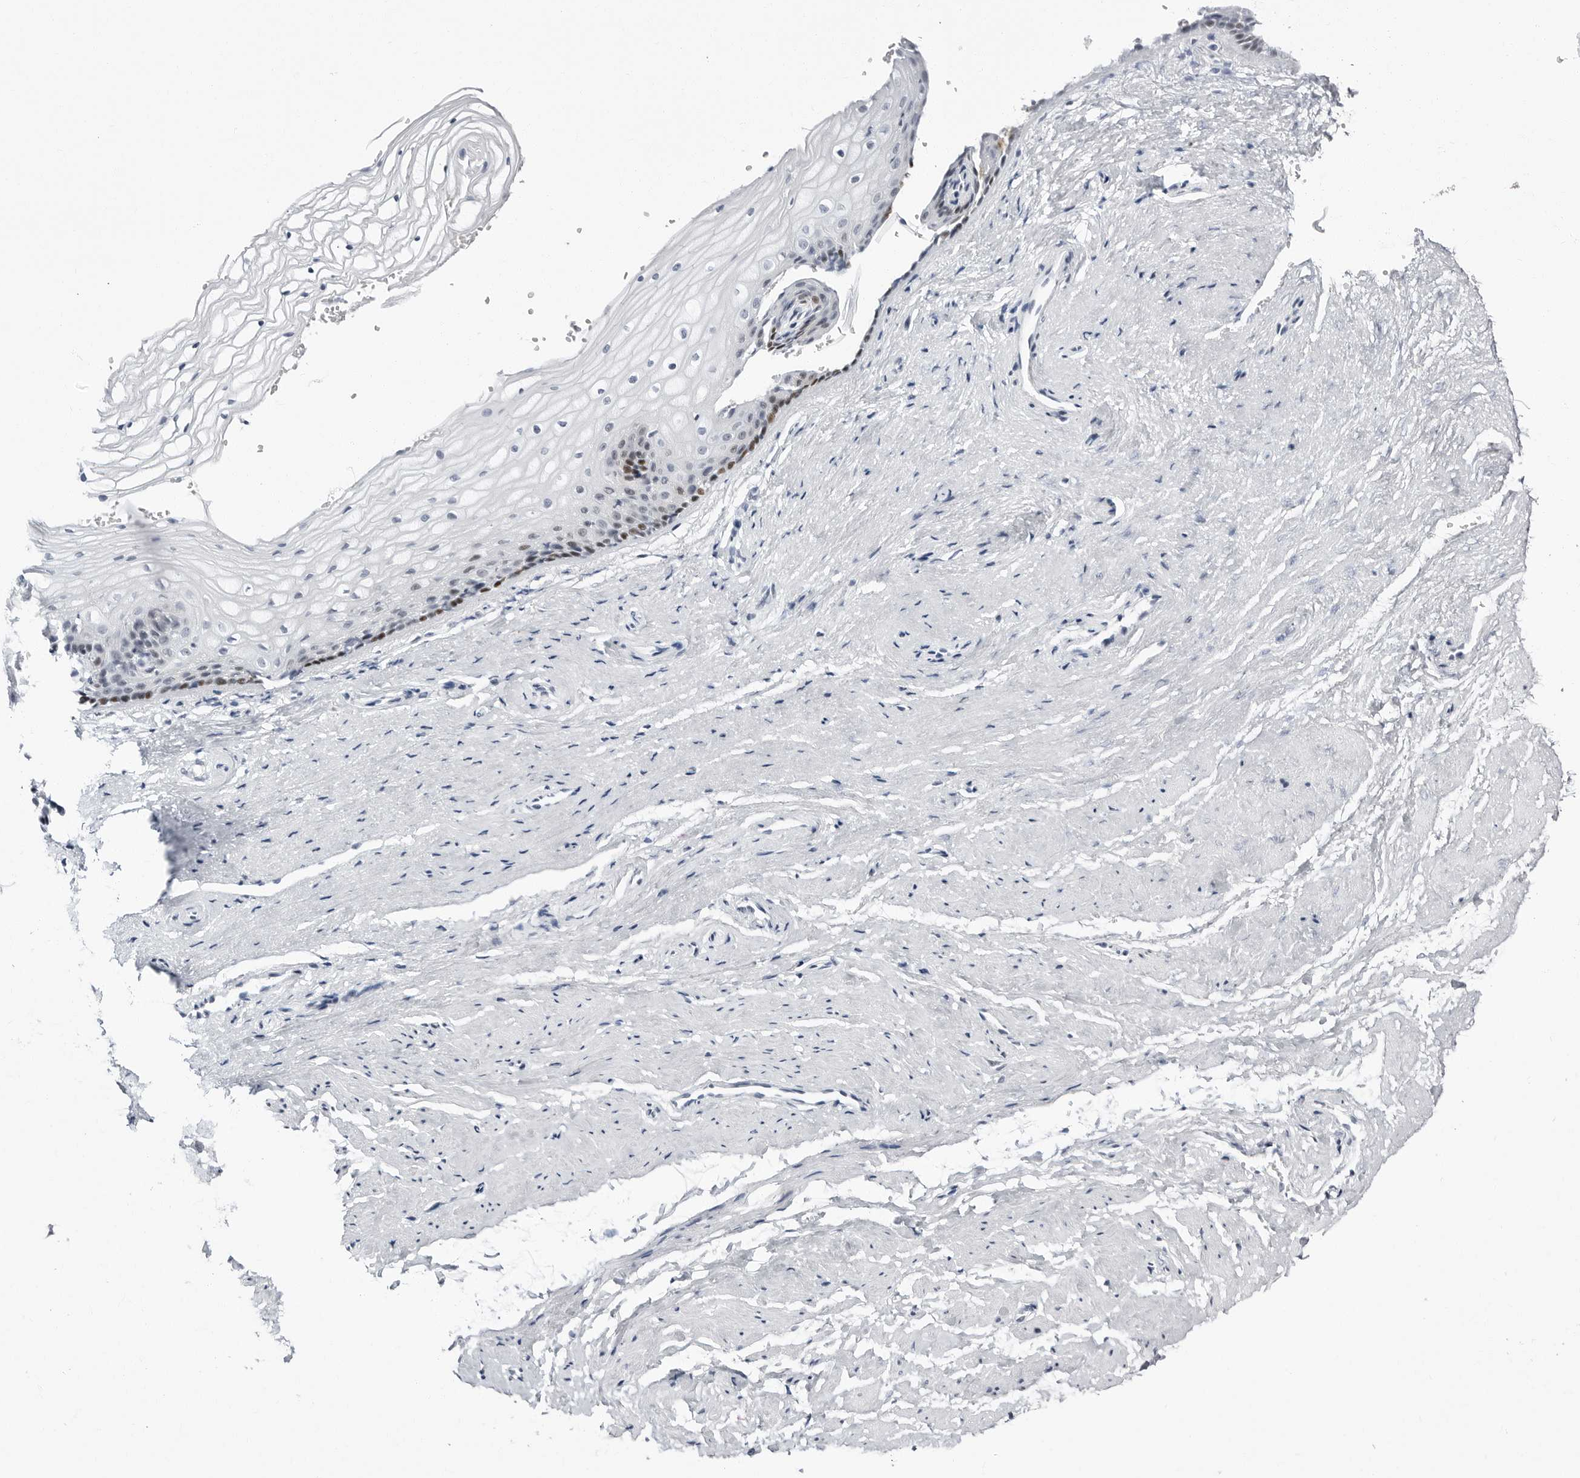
{"staining": {"intensity": "moderate", "quantity": "<25%", "location": "nuclear"}, "tissue": "vagina", "cell_type": "Squamous epithelial cells", "image_type": "normal", "snomed": [{"axis": "morphology", "description": "Normal tissue, NOS"}, {"axis": "topography", "description": "Vagina"}], "caption": "Vagina stained with DAB immunohistochemistry (IHC) reveals low levels of moderate nuclear staining in about <25% of squamous epithelial cells.", "gene": "VEZF1", "patient": {"sex": "female", "age": 46}}